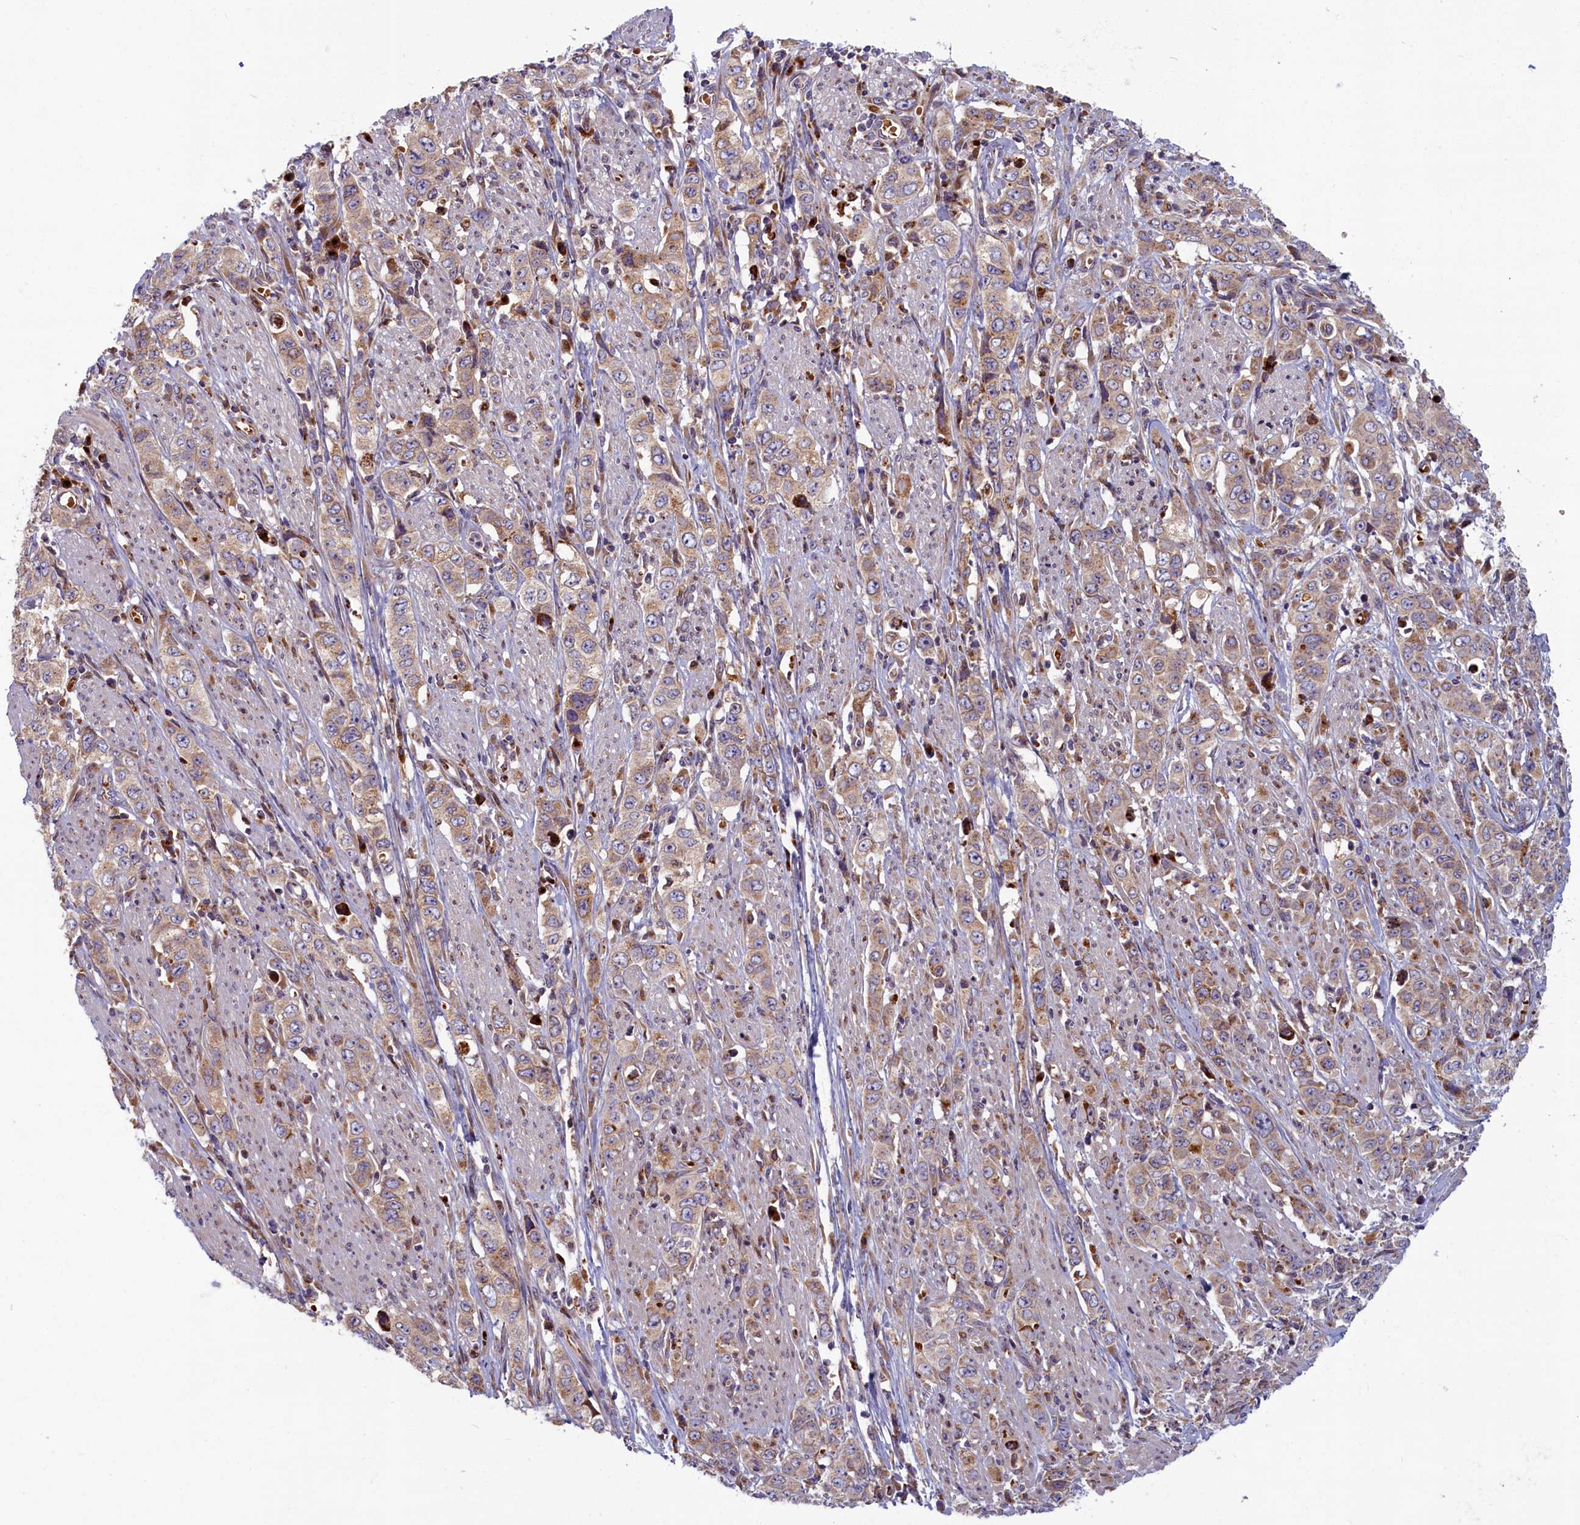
{"staining": {"intensity": "moderate", "quantity": ">75%", "location": "cytoplasmic/membranous"}, "tissue": "stomach cancer", "cell_type": "Tumor cells", "image_type": "cancer", "snomed": [{"axis": "morphology", "description": "Adenocarcinoma, NOS"}, {"axis": "topography", "description": "Stomach, upper"}], "caption": "Immunohistochemistry (IHC) micrograph of neoplastic tissue: human stomach cancer (adenocarcinoma) stained using IHC reveals medium levels of moderate protein expression localized specifically in the cytoplasmic/membranous of tumor cells, appearing as a cytoplasmic/membranous brown color.", "gene": "BLVRB", "patient": {"sex": "male", "age": 62}}